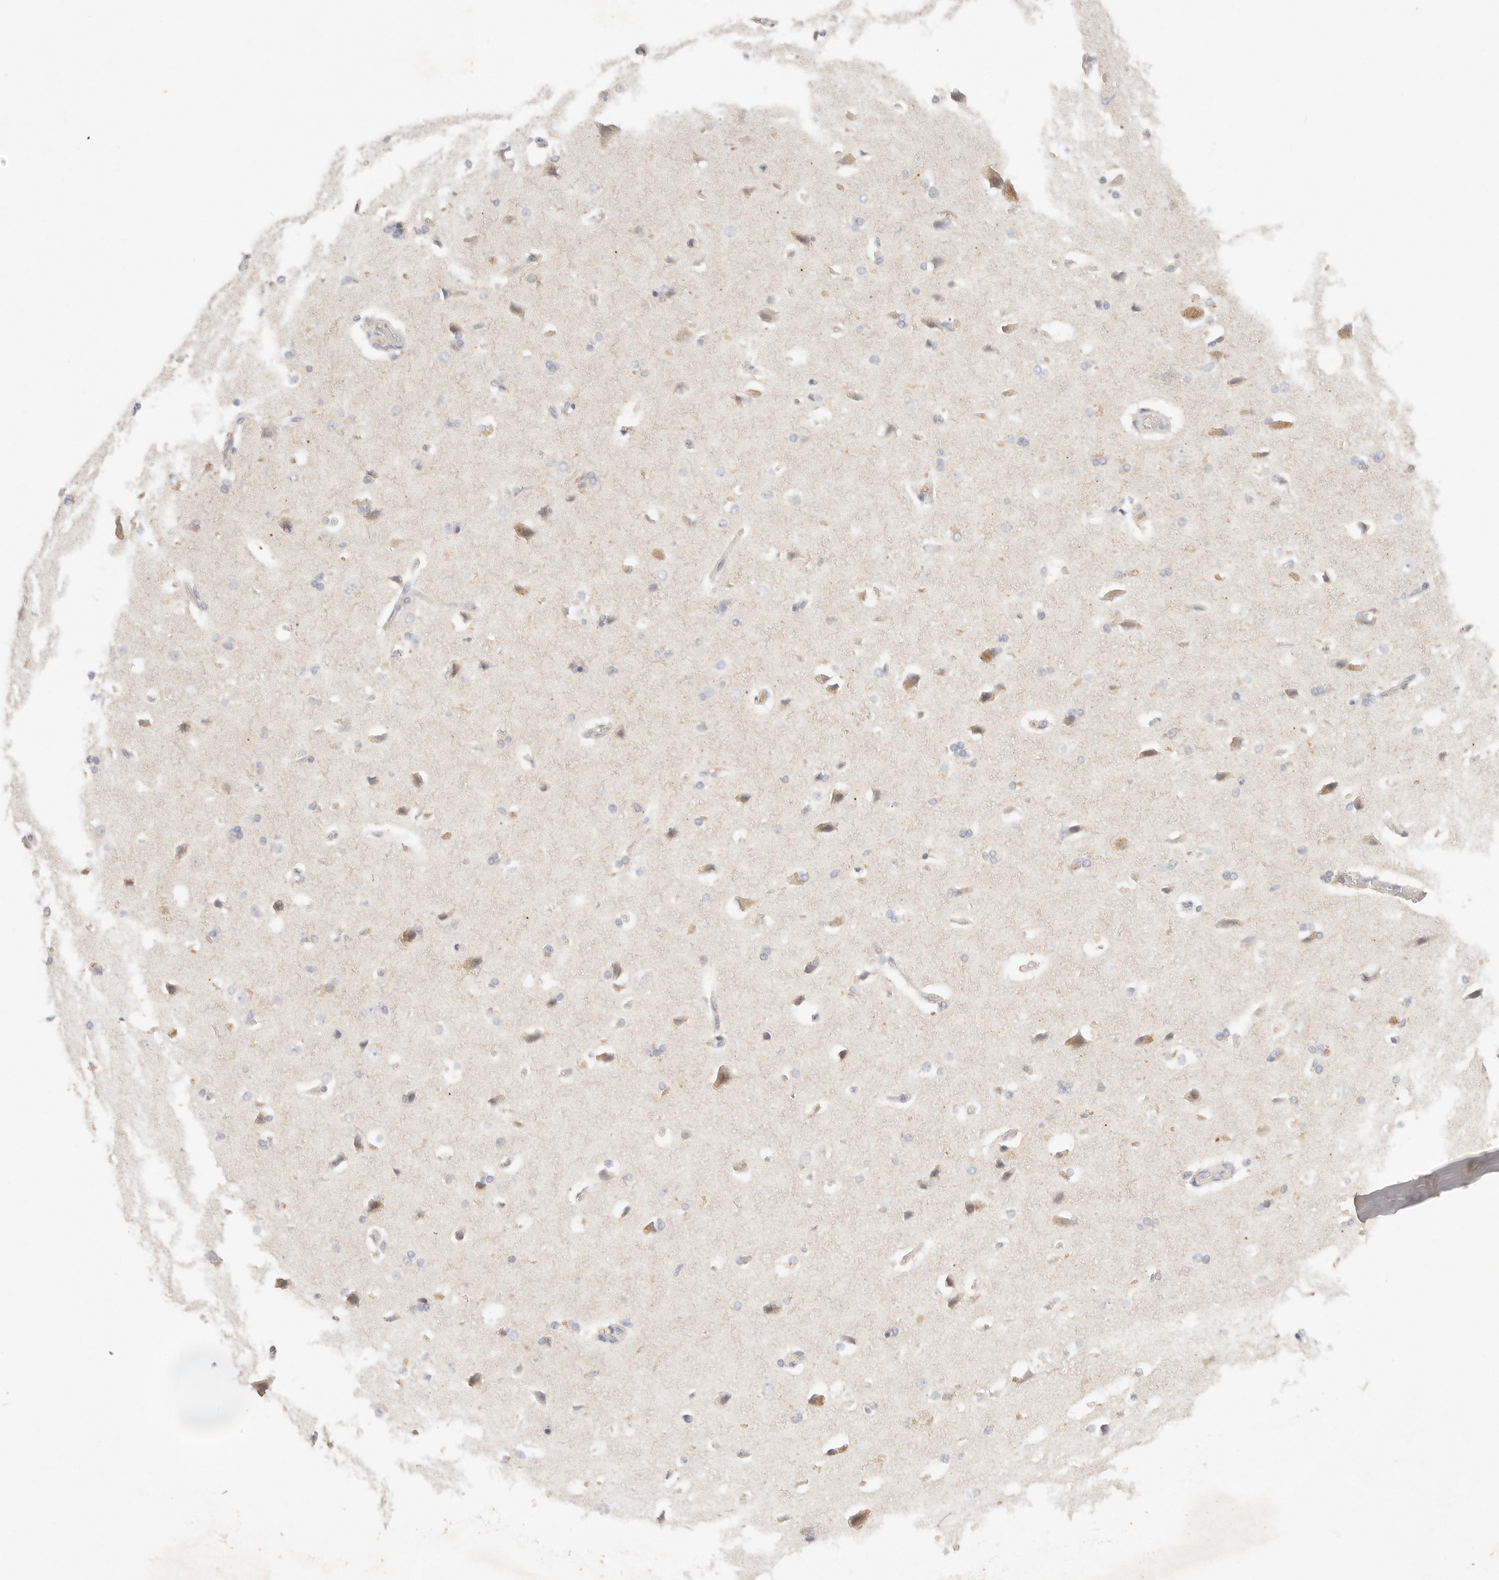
{"staining": {"intensity": "negative", "quantity": "none", "location": "none"}, "tissue": "cerebral cortex", "cell_type": "Endothelial cells", "image_type": "normal", "snomed": [{"axis": "morphology", "description": "Normal tissue, NOS"}, {"axis": "topography", "description": "Cerebral cortex"}], "caption": "This is an immunohistochemistry image of benign cerebral cortex. There is no positivity in endothelial cells.", "gene": "SPHK1", "patient": {"sex": "male", "age": 62}}